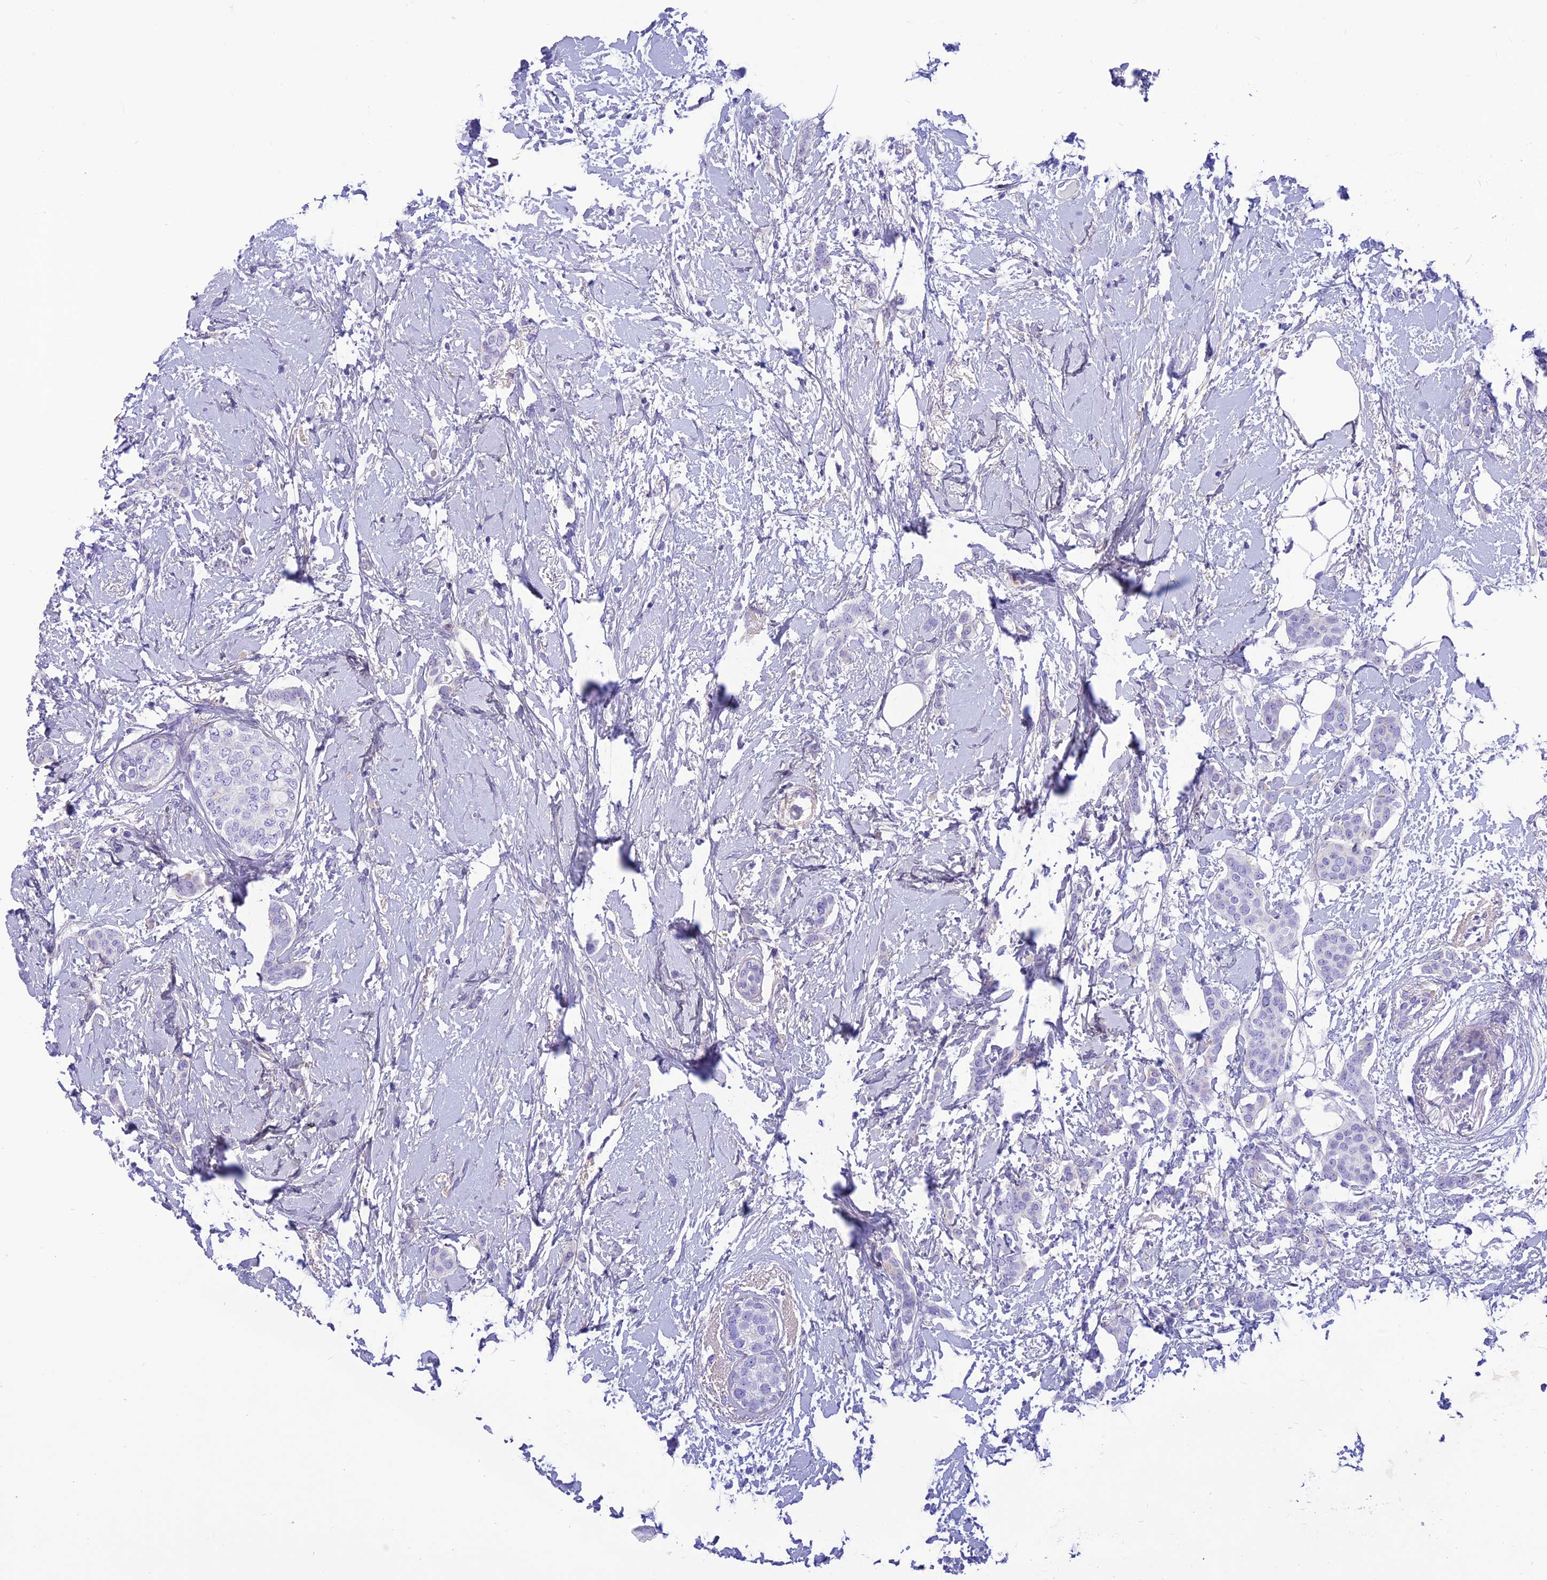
{"staining": {"intensity": "negative", "quantity": "none", "location": "none"}, "tissue": "breast cancer", "cell_type": "Tumor cells", "image_type": "cancer", "snomed": [{"axis": "morphology", "description": "Duct carcinoma"}, {"axis": "topography", "description": "Breast"}], "caption": "The immunohistochemistry (IHC) image has no significant staining in tumor cells of breast cancer (invasive ductal carcinoma) tissue. (Brightfield microscopy of DAB immunohistochemistry at high magnification).", "gene": "PRNP", "patient": {"sex": "female", "age": 72}}